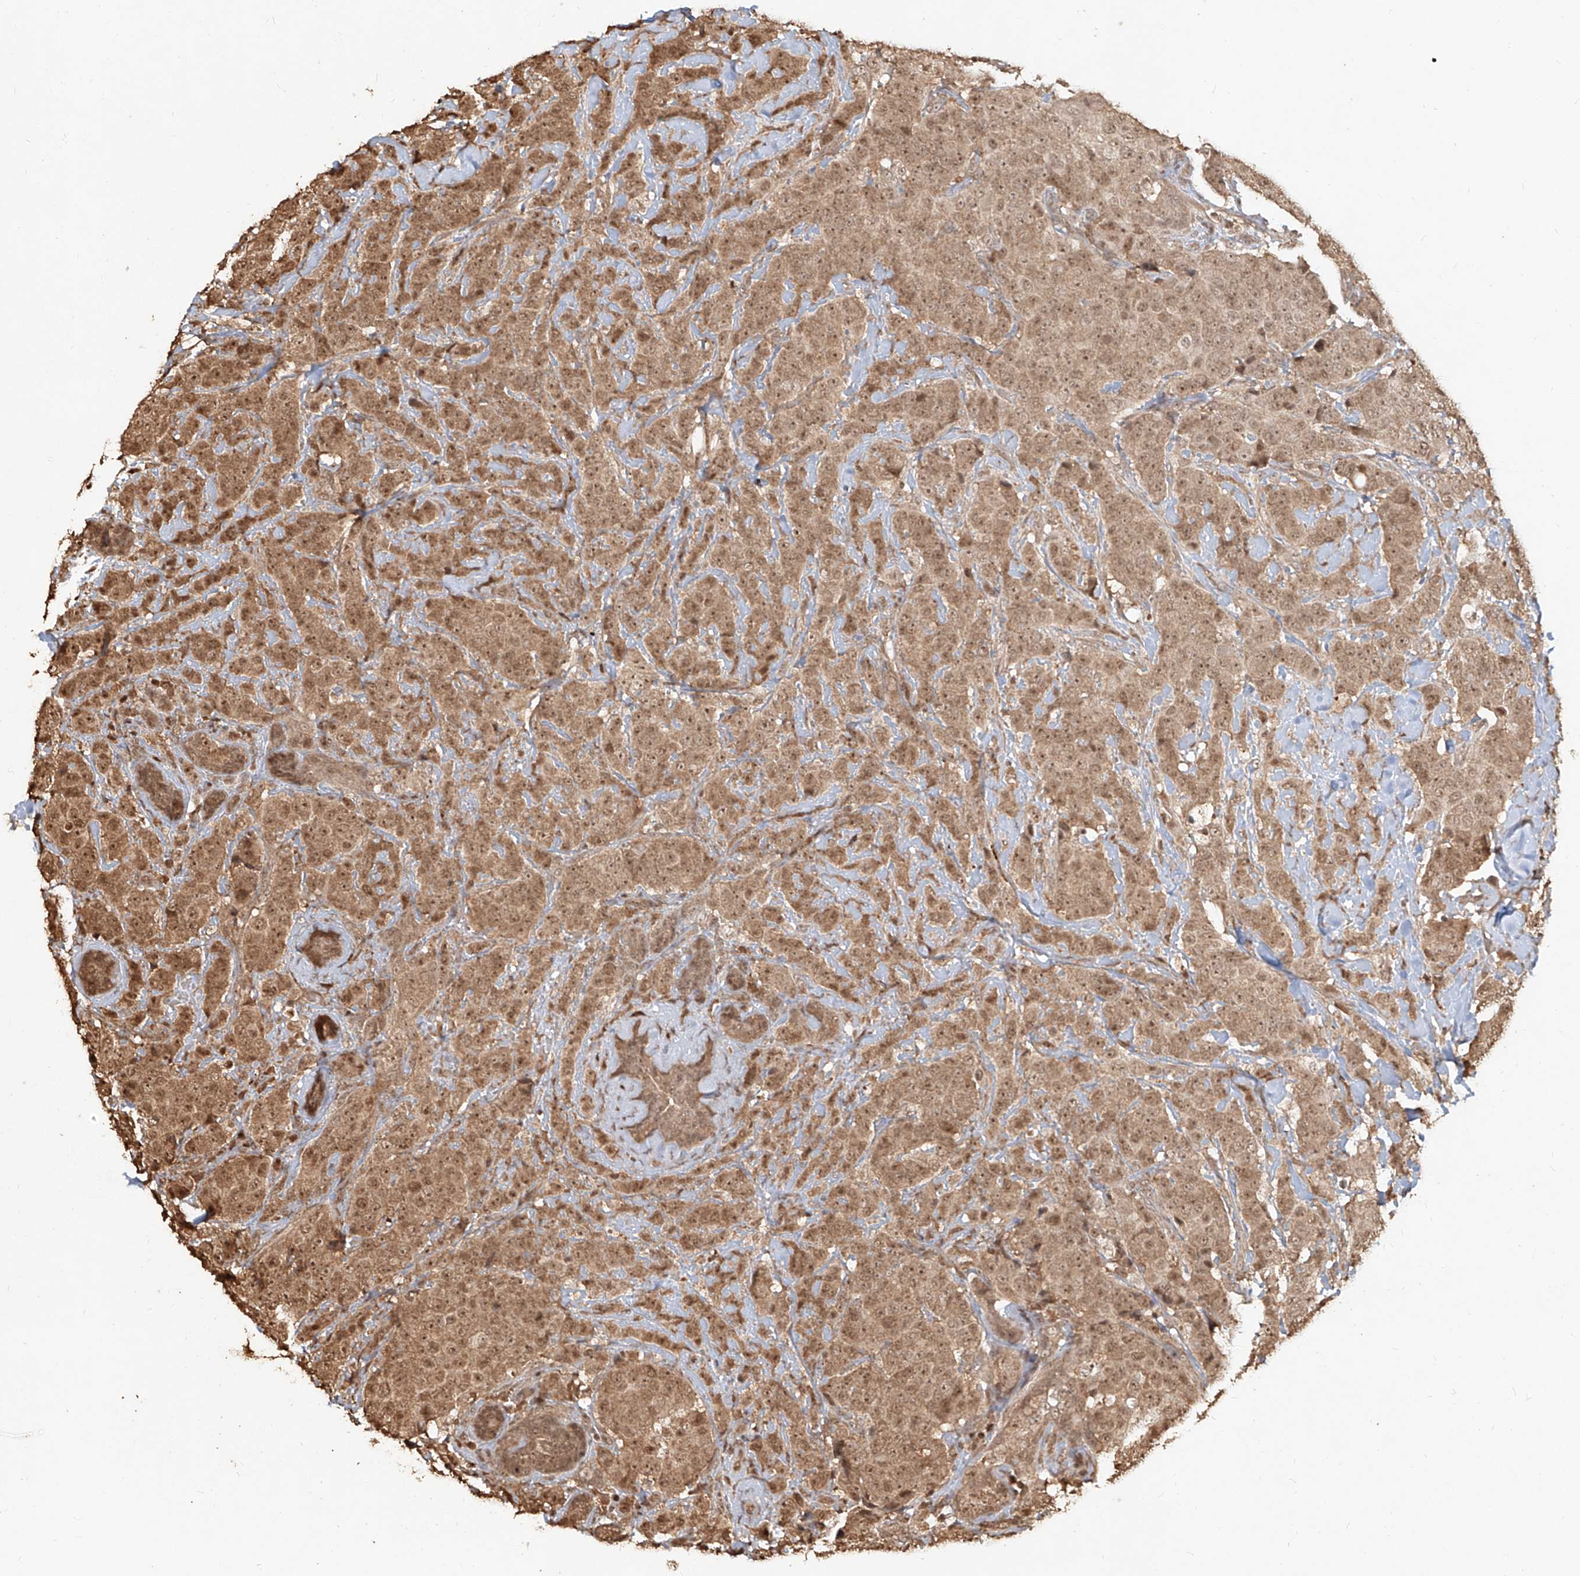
{"staining": {"intensity": "moderate", "quantity": ">75%", "location": "cytoplasmic/membranous,nuclear"}, "tissue": "breast cancer", "cell_type": "Tumor cells", "image_type": "cancer", "snomed": [{"axis": "morphology", "description": "Normal tissue, NOS"}, {"axis": "morphology", "description": "Duct carcinoma"}, {"axis": "topography", "description": "Breast"}], "caption": "Immunohistochemistry (IHC) image of breast cancer (infiltrating ductal carcinoma) stained for a protein (brown), which exhibits medium levels of moderate cytoplasmic/membranous and nuclear staining in about >75% of tumor cells.", "gene": "UBE2K", "patient": {"sex": "female", "age": 40}}